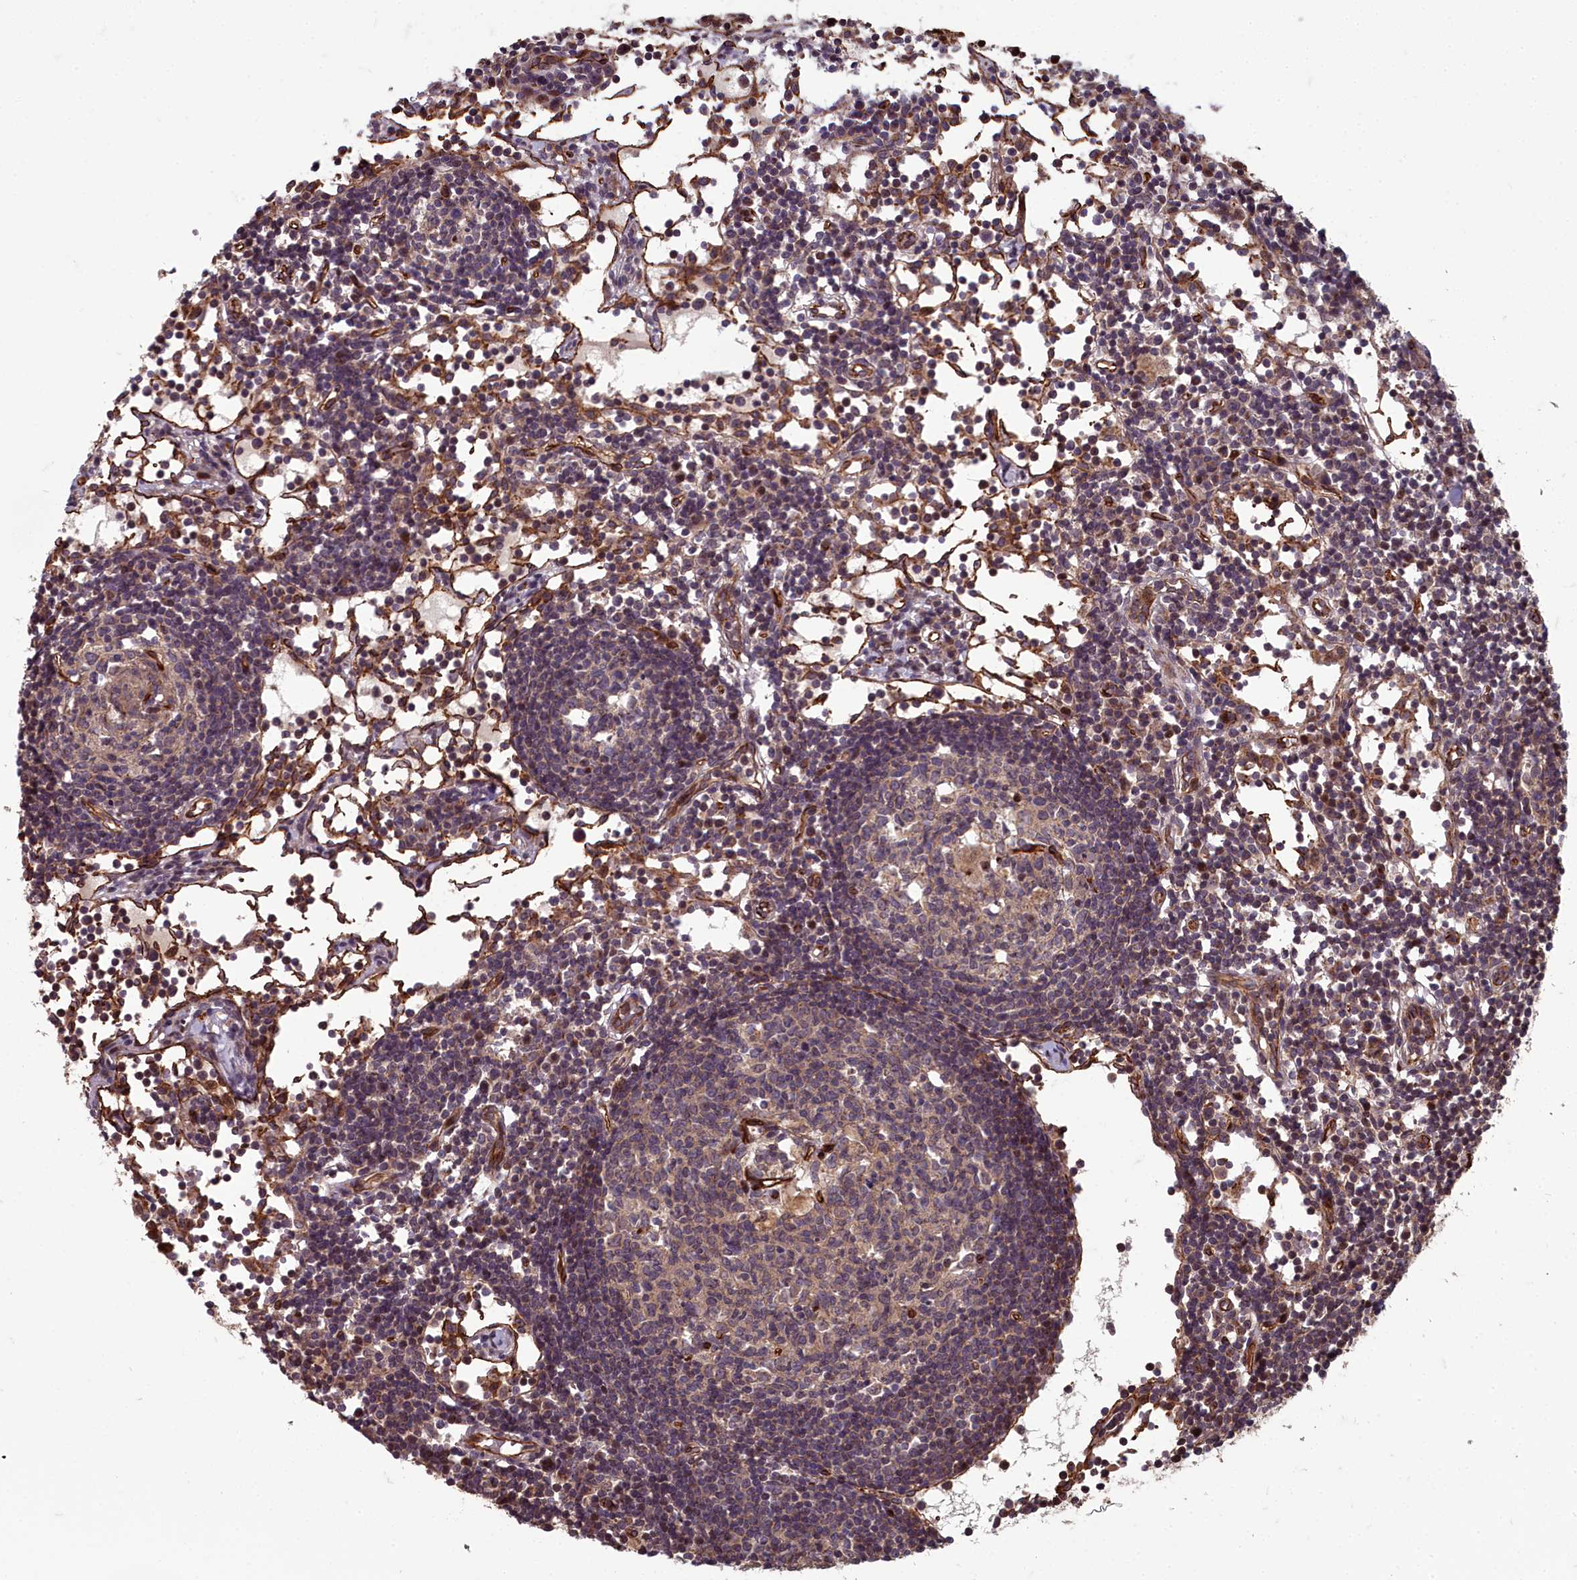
{"staining": {"intensity": "weak", "quantity": "<25%", "location": "cytoplasmic/membranous"}, "tissue": "lymph node", "cell_type": "Germinal center cells", "image_type": "normal", "snomed": [{"axis": "morphology", "description": "Normal tissue, NOS"}, {"axis": "topography", "description": "Lymph node"}], "caption": "This image is of unremarkable lymph node stained with IHC to label a protein in brown with the nuclei are counter-stained blue. There is no positivity in germinal center cells. (DAB (3,3'-diaminobenzidine) immunohistochemistry (IHC) visualized using brightfield microscopy, high magnification).", "gene": "TSPYL4", "patient": {"sex": "female", "age": 55}}